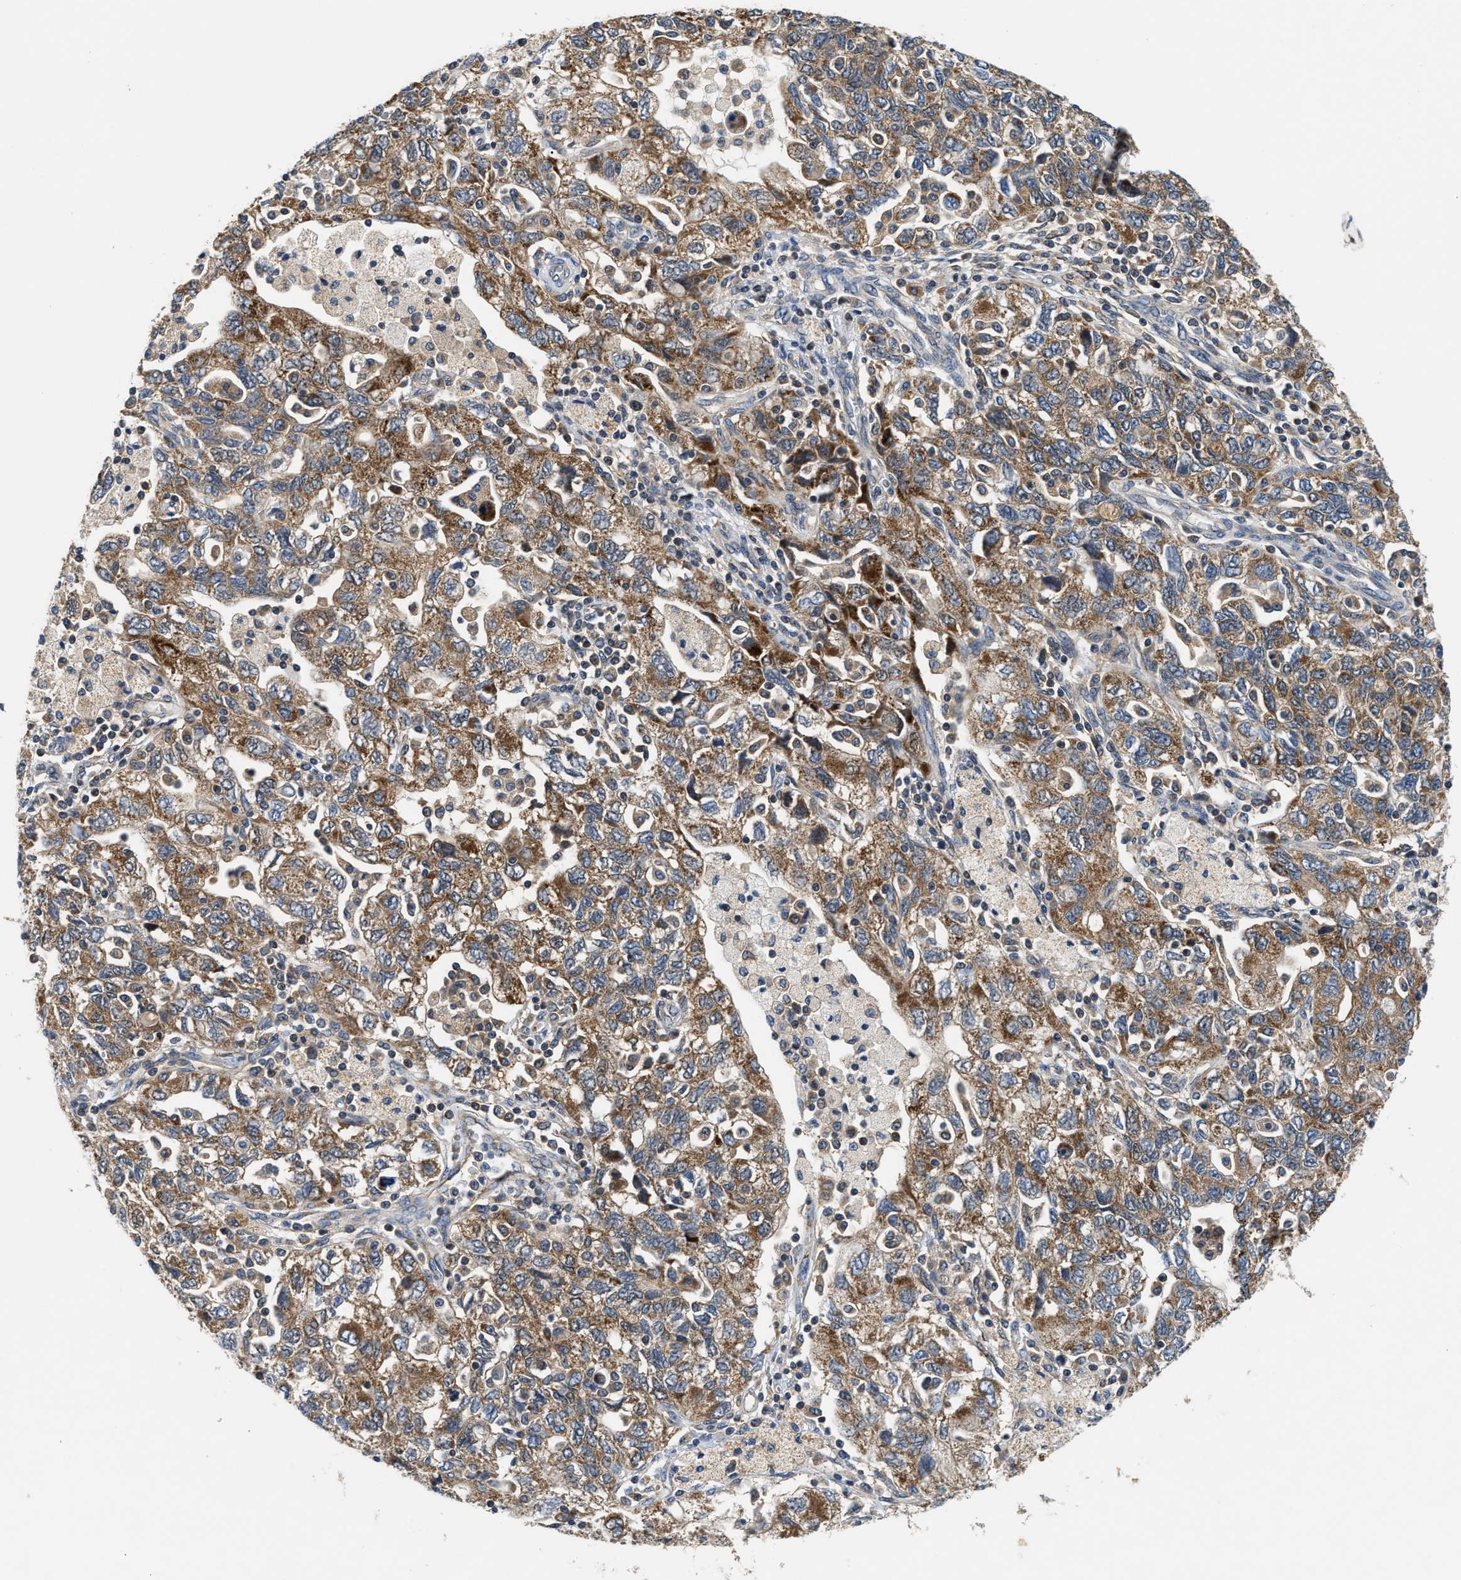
{"staining": {"intensity": "moderate", "quantity": ">75%", "location": "cytoplasmic/membranous"}, "tissue": "ovarian cancer", "cell_type": "Tumor cells", "image_type": "cancer", "snomed": [{"axis": "morphology", "description": "Carcinoma, NOS"}, {"axis": "morphology", "description": "Cystadenocarcinoma, serous, NOS"}, {"axis": "topography", "description": "Ovary"}], "caption": "Ovarian serous cystadenocarcinoma stained for a protein (brown) displays moderate cytoplasmic/membranous positive staining in about >75% of tumor cells.", "gene": "CCM2", "patient": {"sex": "female", "age": 69}}